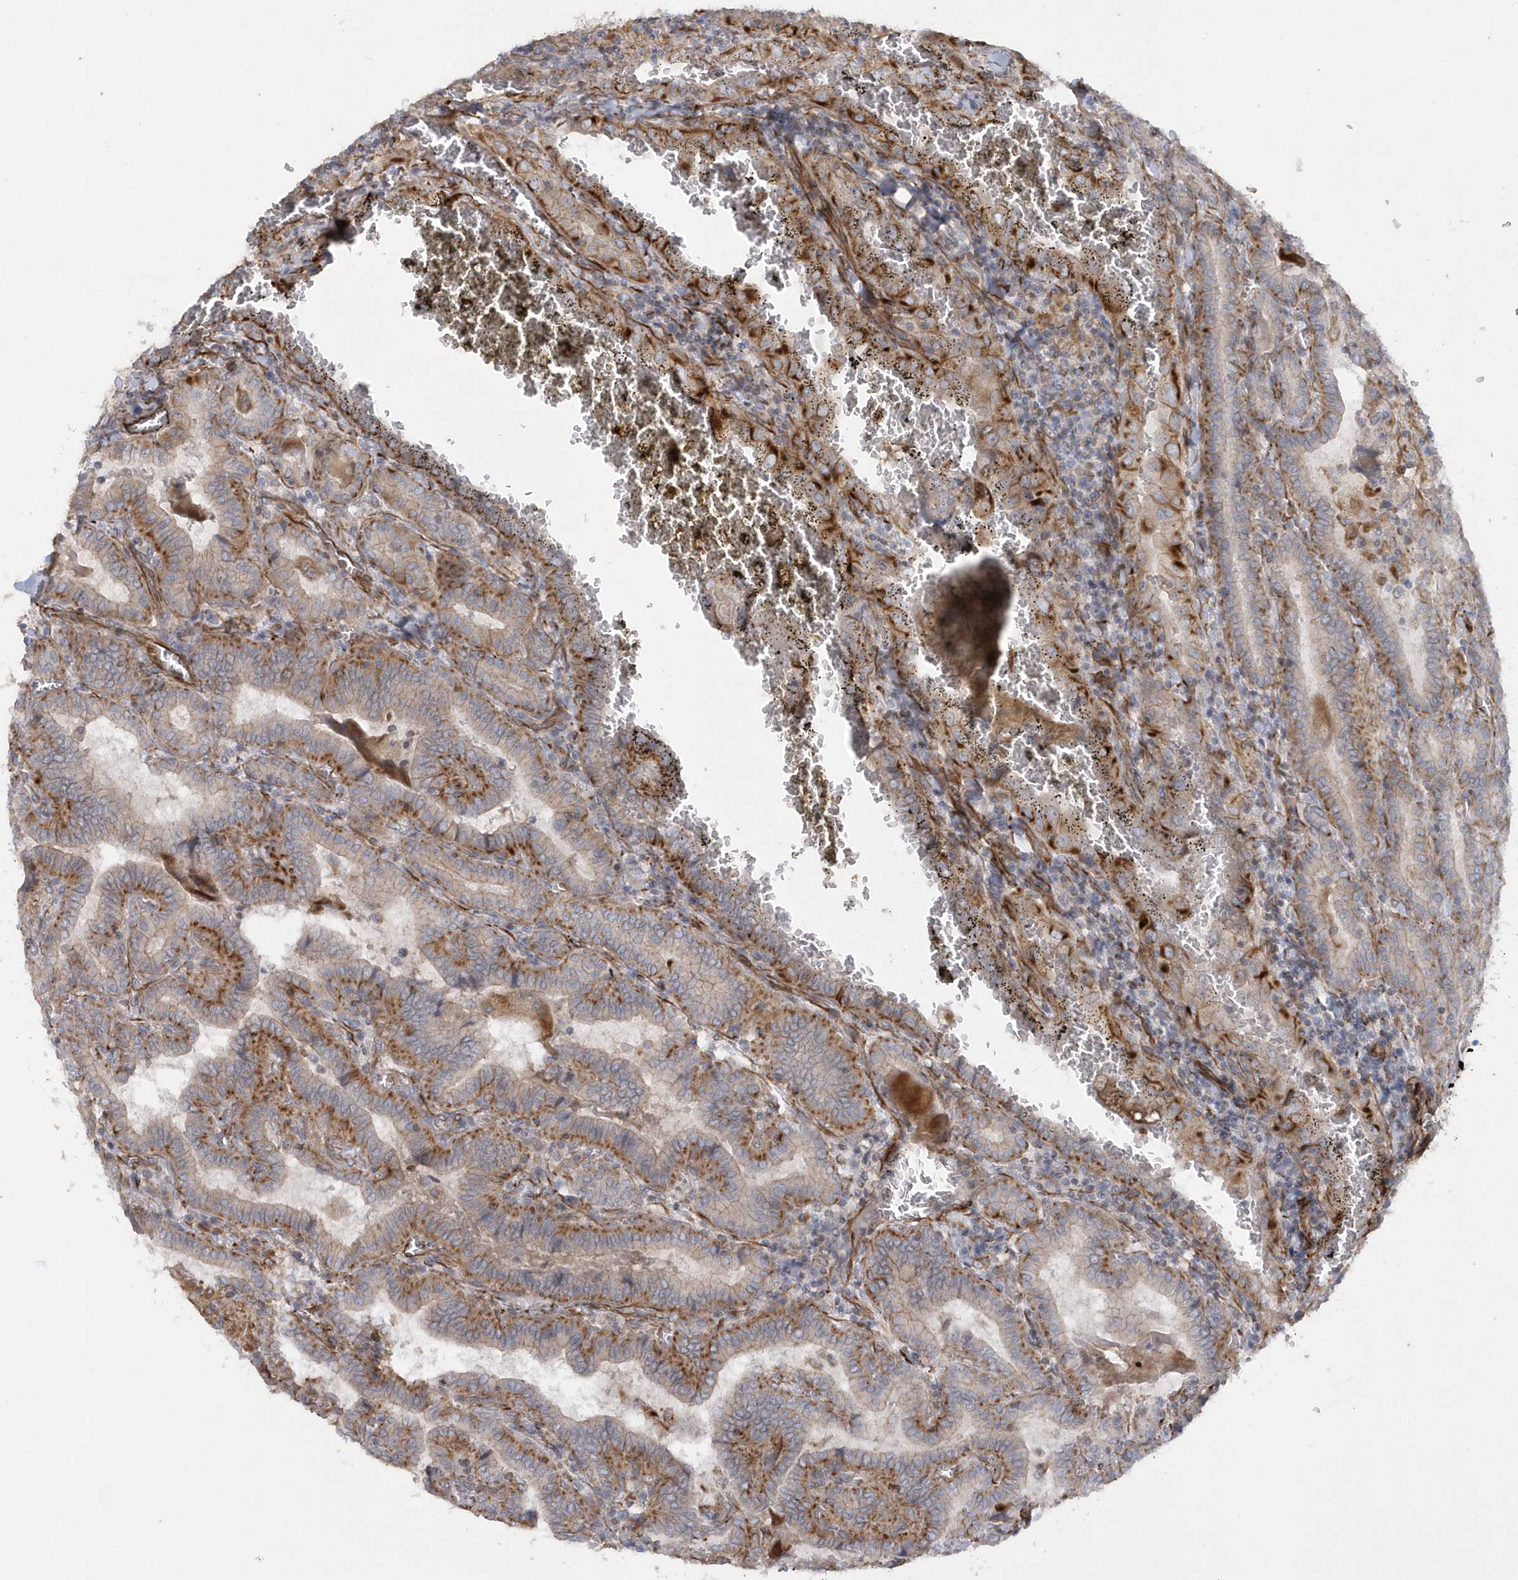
{"staining": {"intensity": "moderate", "quantity": ">75%", "location": "cytoplasmic/membranous"}, "tissue": "thyroid cancer", "cell_type": "Tumor cells", "image_type": "cancer", "snomed": [{"axis": "morphology", "description": "Papillary adenocarcinoma, NOS"}, {"axis": "topography", "description": "Thyroid gland"}], "caption": "Moderate cytoplasmic/membranous protein positivity is seen in approximately >75% of tumor cells in thyroid cancer. The protein of interest is stained brown, and the nuclei are stained in blue (DAB (3,3'-diaminobenzidine) IHC with brightfield microscopy, high magnification).", "gene": "RAB17", "patient": {"sex": "female", "age": 72}}